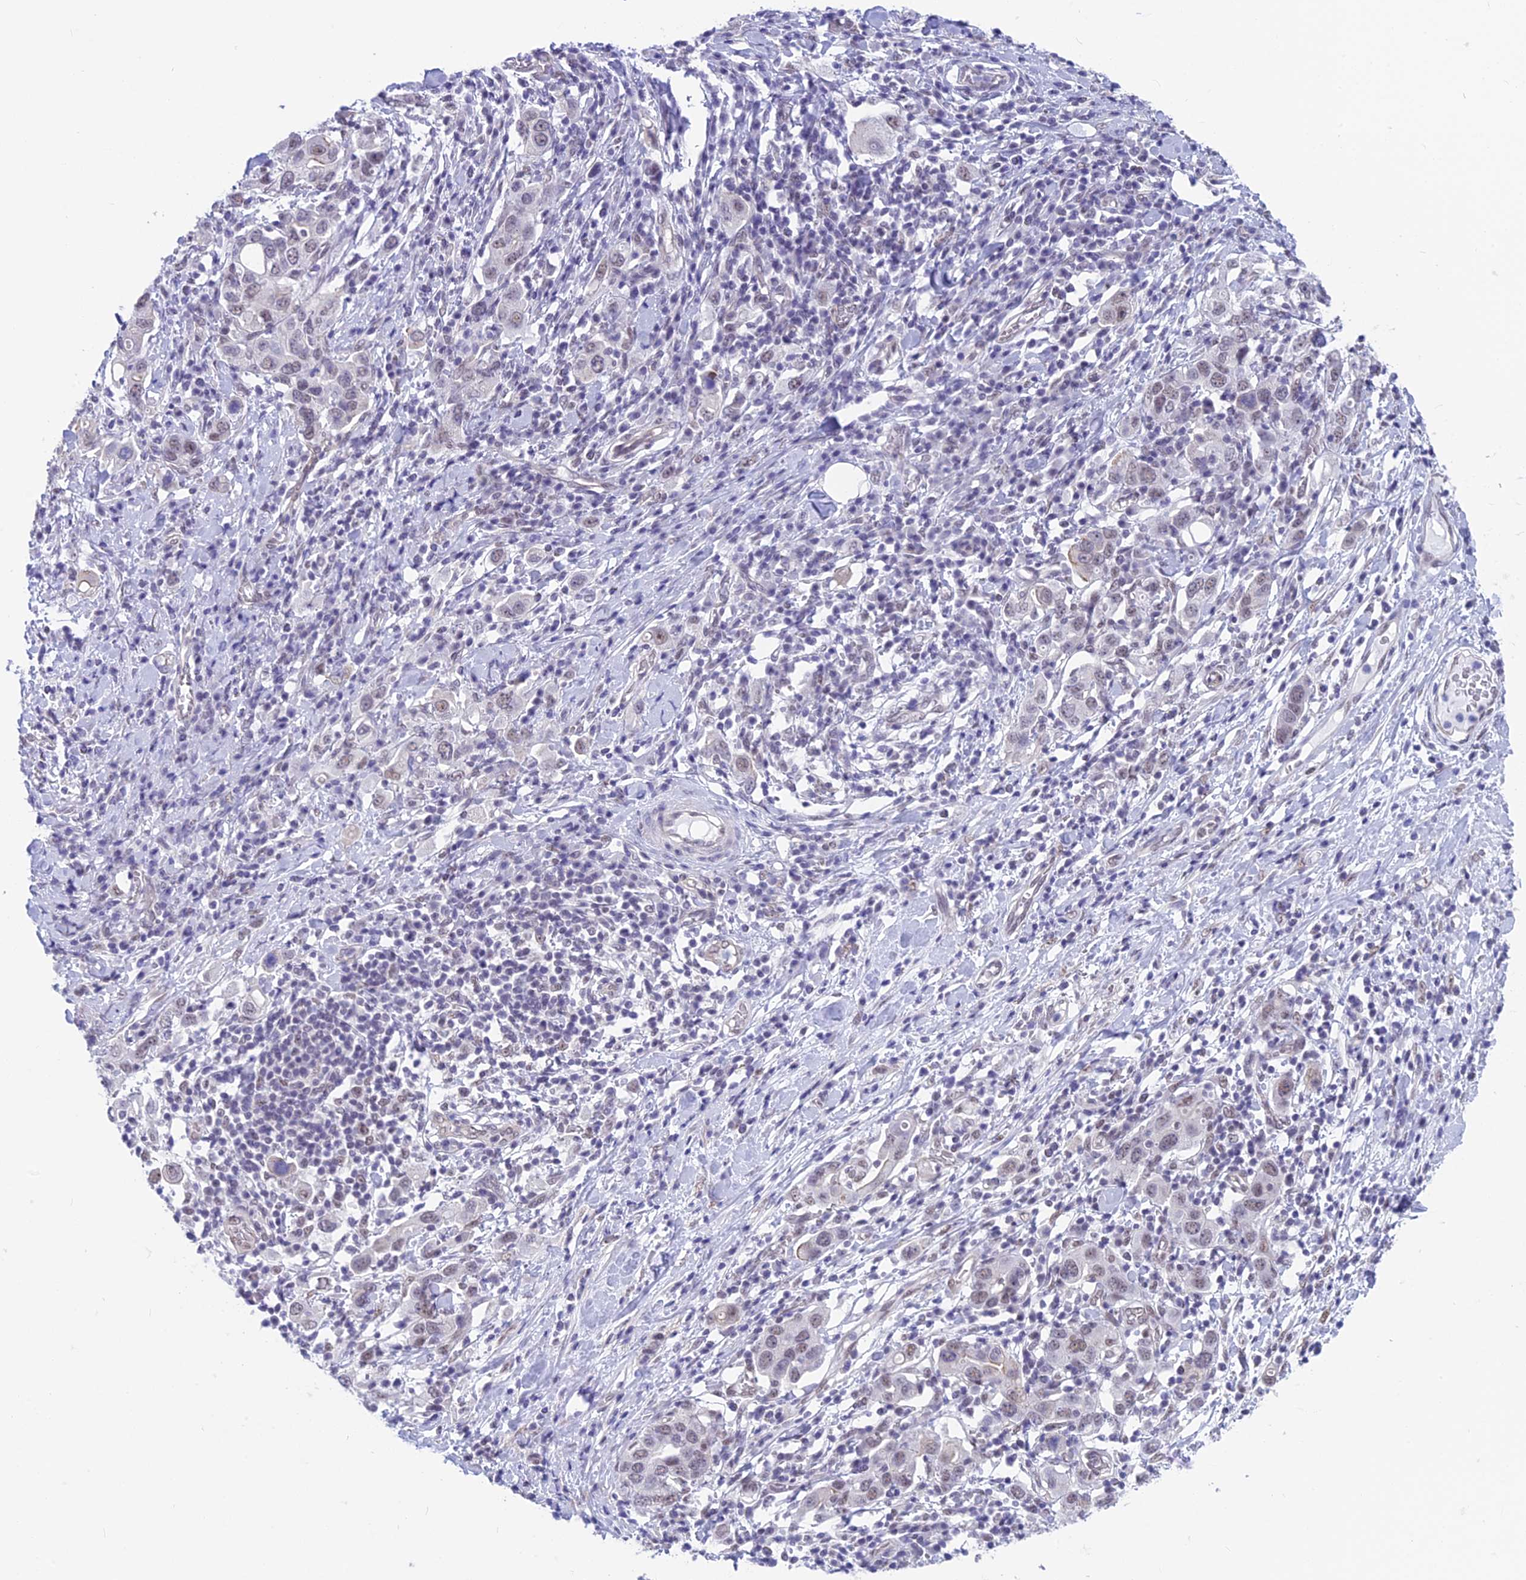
{"staining": {"intensity": "weak", "quantity": "25%-75%", "location": "nuclear"}, "tissue": "stomach cancer", "cell_type": "Tumor cells", "image_type": "cancer", "snomed": [{"axis": "morphology", "description": "Adenocarcinoma, NOS"}, {"axis": "topography", "description": "Stomach, upper"}], "caption": "High-power microscopy captured an immunohistochemistry (IHC) micrograph of stomach adenocarcinoma, revealing weak nuclear positivity in approximately 25%-75% of tumor cells. Using DAB (3,3'-diaminobenzidine) (brown) and hematoxylin (blue) stains, captured at high magnification using brightfield microscopy.", "gene": "SRSF5", "patient": {"sex": "male", "age": 62}}